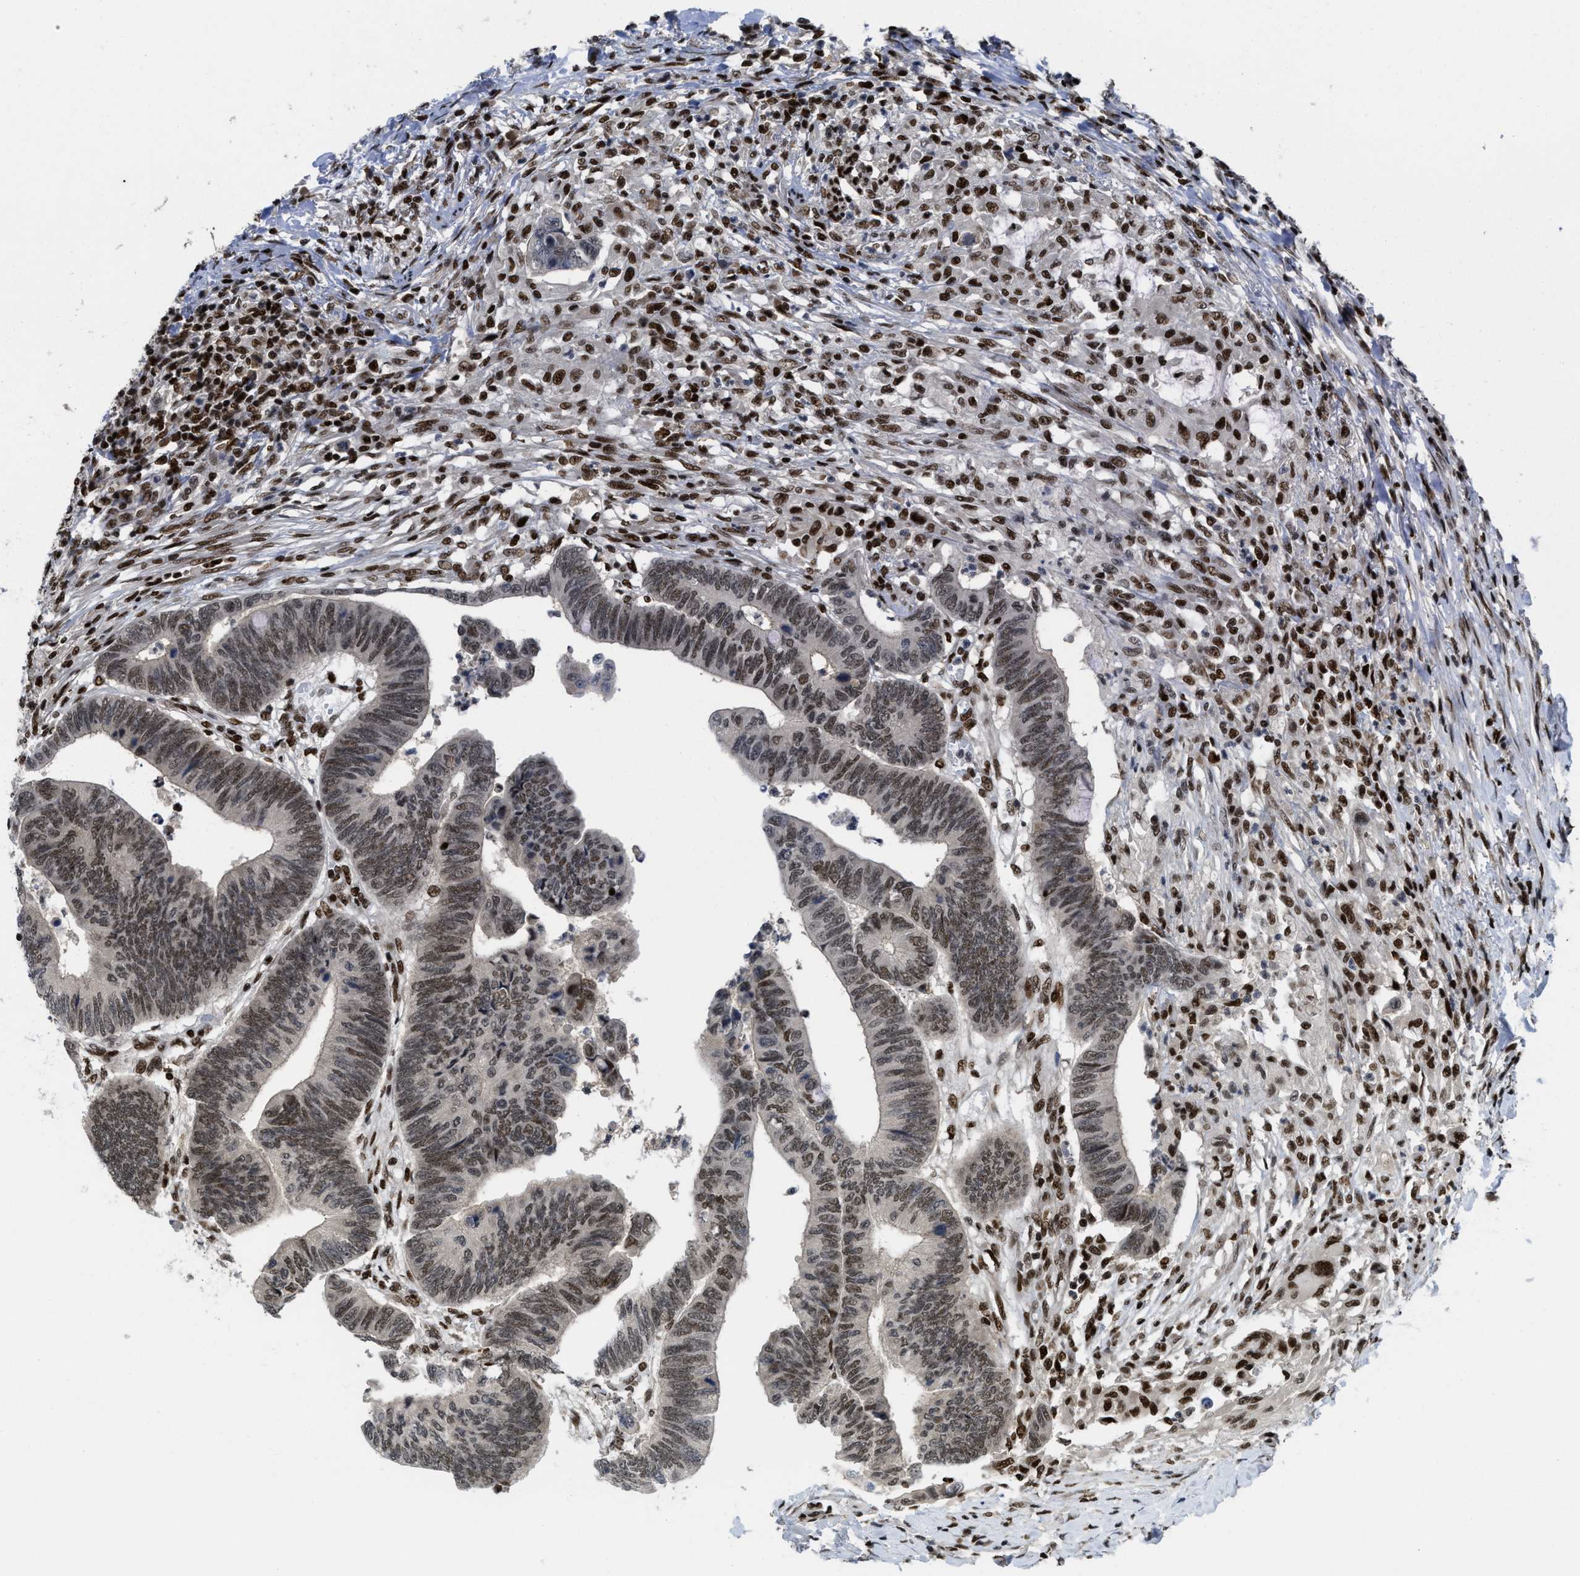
{"staining": {"intensity": "moderate", "quantity": ">75%", "location": "nuclear"}, "tissue": "colorectal cancer", "cell_type": "Tumor cells", "image_type": "cancer", "snomed": [{"axis": "morphology", "description": "Normal tissue, NOS"}, {"axis": "morphology", "description": "Adenocarcinoma, NOS"}, {"axis": "topography", "description": "Rectum"}, {"axis": "topography", "description": "Peripheral nerve tissue"}], "caption": "Human colorectal adenocarcinoma stained for a protein (brown) demonstrates moderate nuclear positive expression in about >75% of tumor cells.", "gene": "RFX5", "patient": {"sex": "male", "age": 92}}